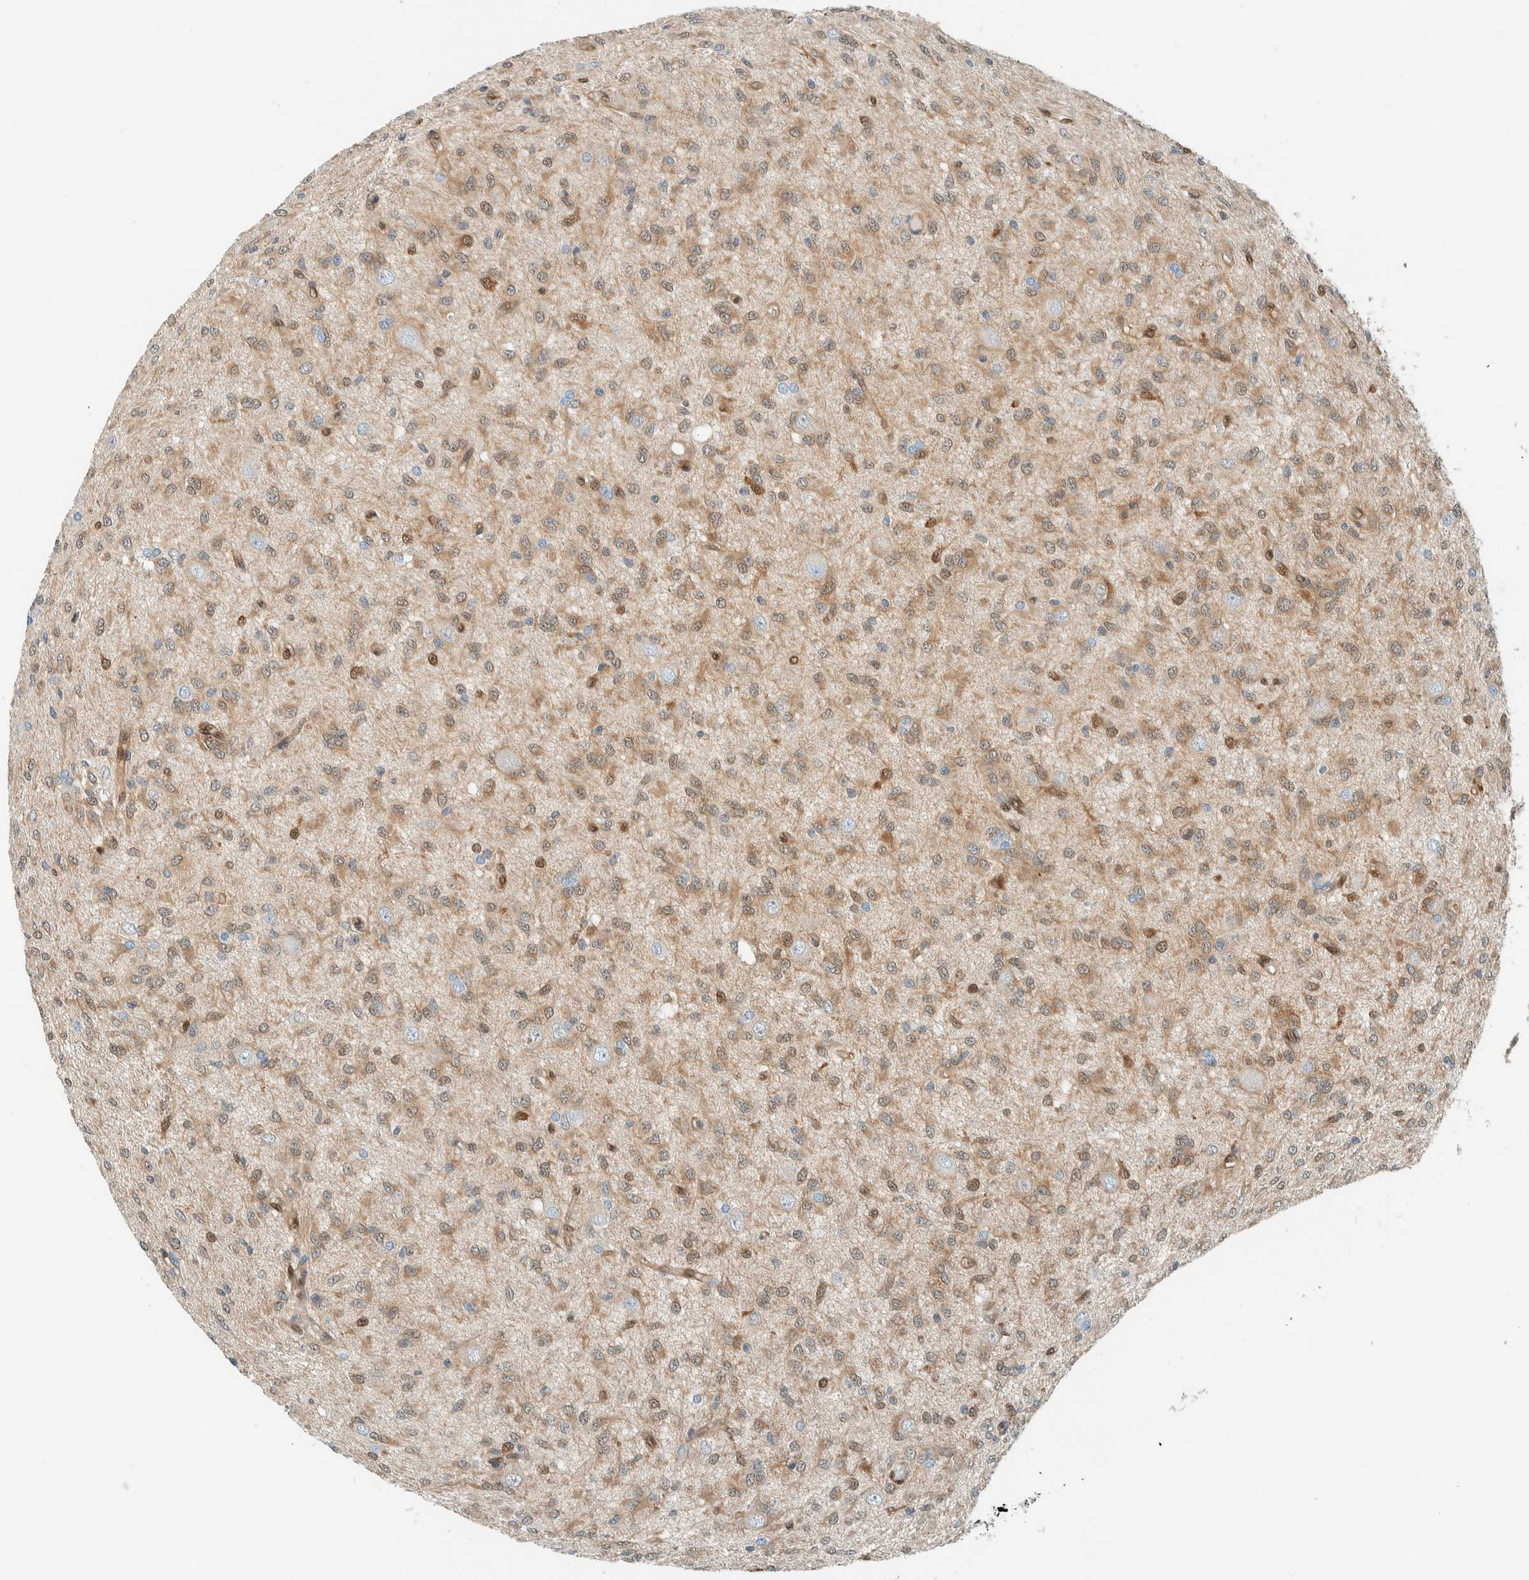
{"staining": {"intensity": "moderate", "quantity": ">75%", "location": "cytoplasmic/membranous,nuclear"}, "tissue": "glioma", "cell_type": "Tumor cells", "image_type": "cancer", "snomed": [{"axis": "morphology", "description": "Glioma, malignant, High grade"}, {"axis": "topography", "description": "Brain"}], "caption": "This histopathology image reveals malignant glioma (high-grade) stained with IHC to label a protein in brown. The cytoplasmic/membranous and nuclear of tumor cells show moderate positivity for the protein. Nuclei are counter-stained blue.", "gene": "NXN", "patient": {"sex": "female", "age": 59}}